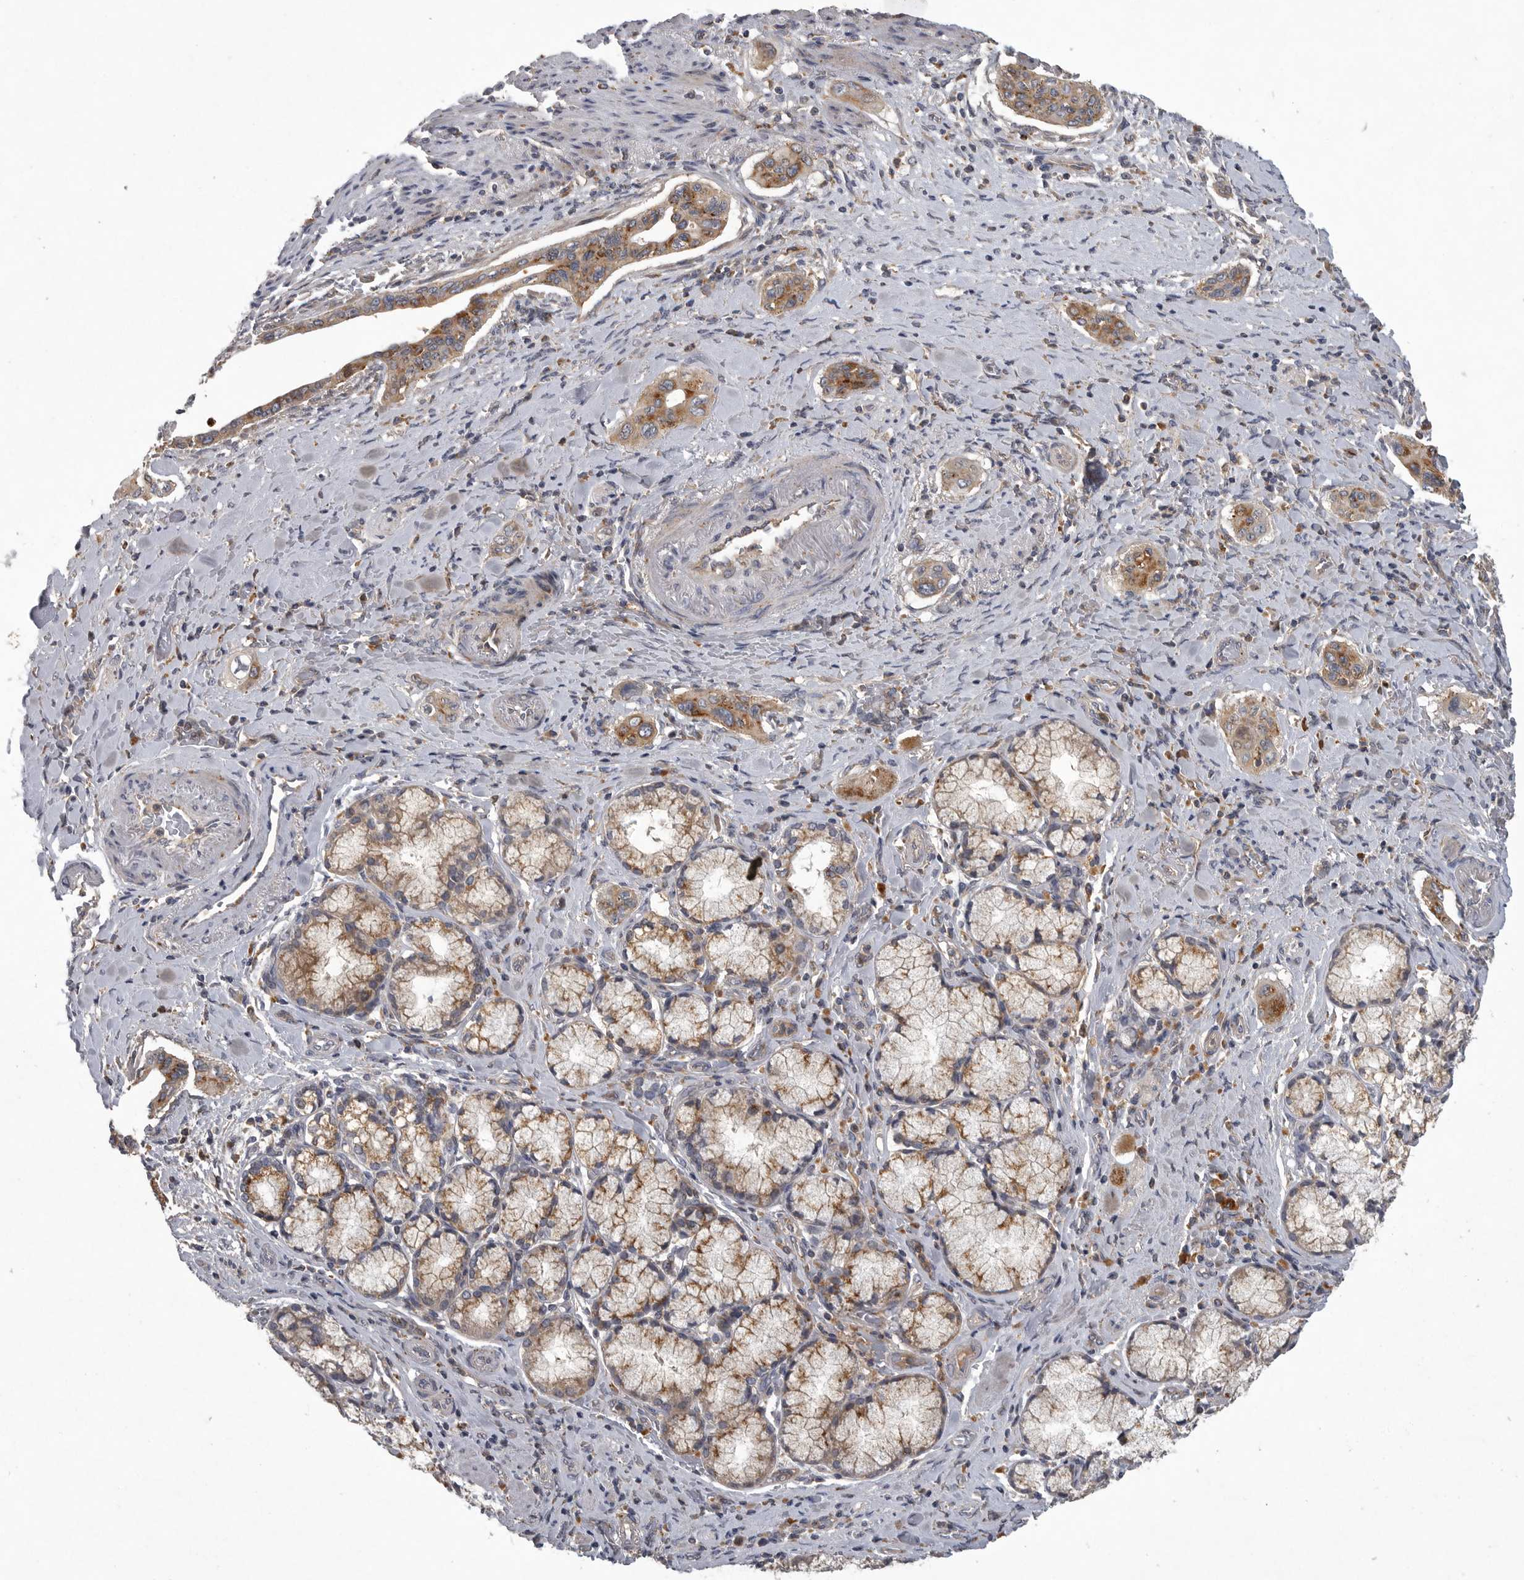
{"staining": {"intensity": "moderate", "quantity": ">75%", "location": "cytoplasmic/membranous"}, "tissue": "pancreatic cancer", "cell_type": "Tumor cells", "image_type": "cancer", "snomed": [{"axis": "morphology", "description": "Adenocarcinoma, NOS"}, {"axis": "topography", "description": "Pancreas"}], "caption": "Tumor cells demonstrate medium levels of moderate cytoplasmic/membranous staining in approximately >75% of cells in human pancreatic cancer.", "gene": "LAMTOR3", "patient": {"sex": "male", "age": 77}}